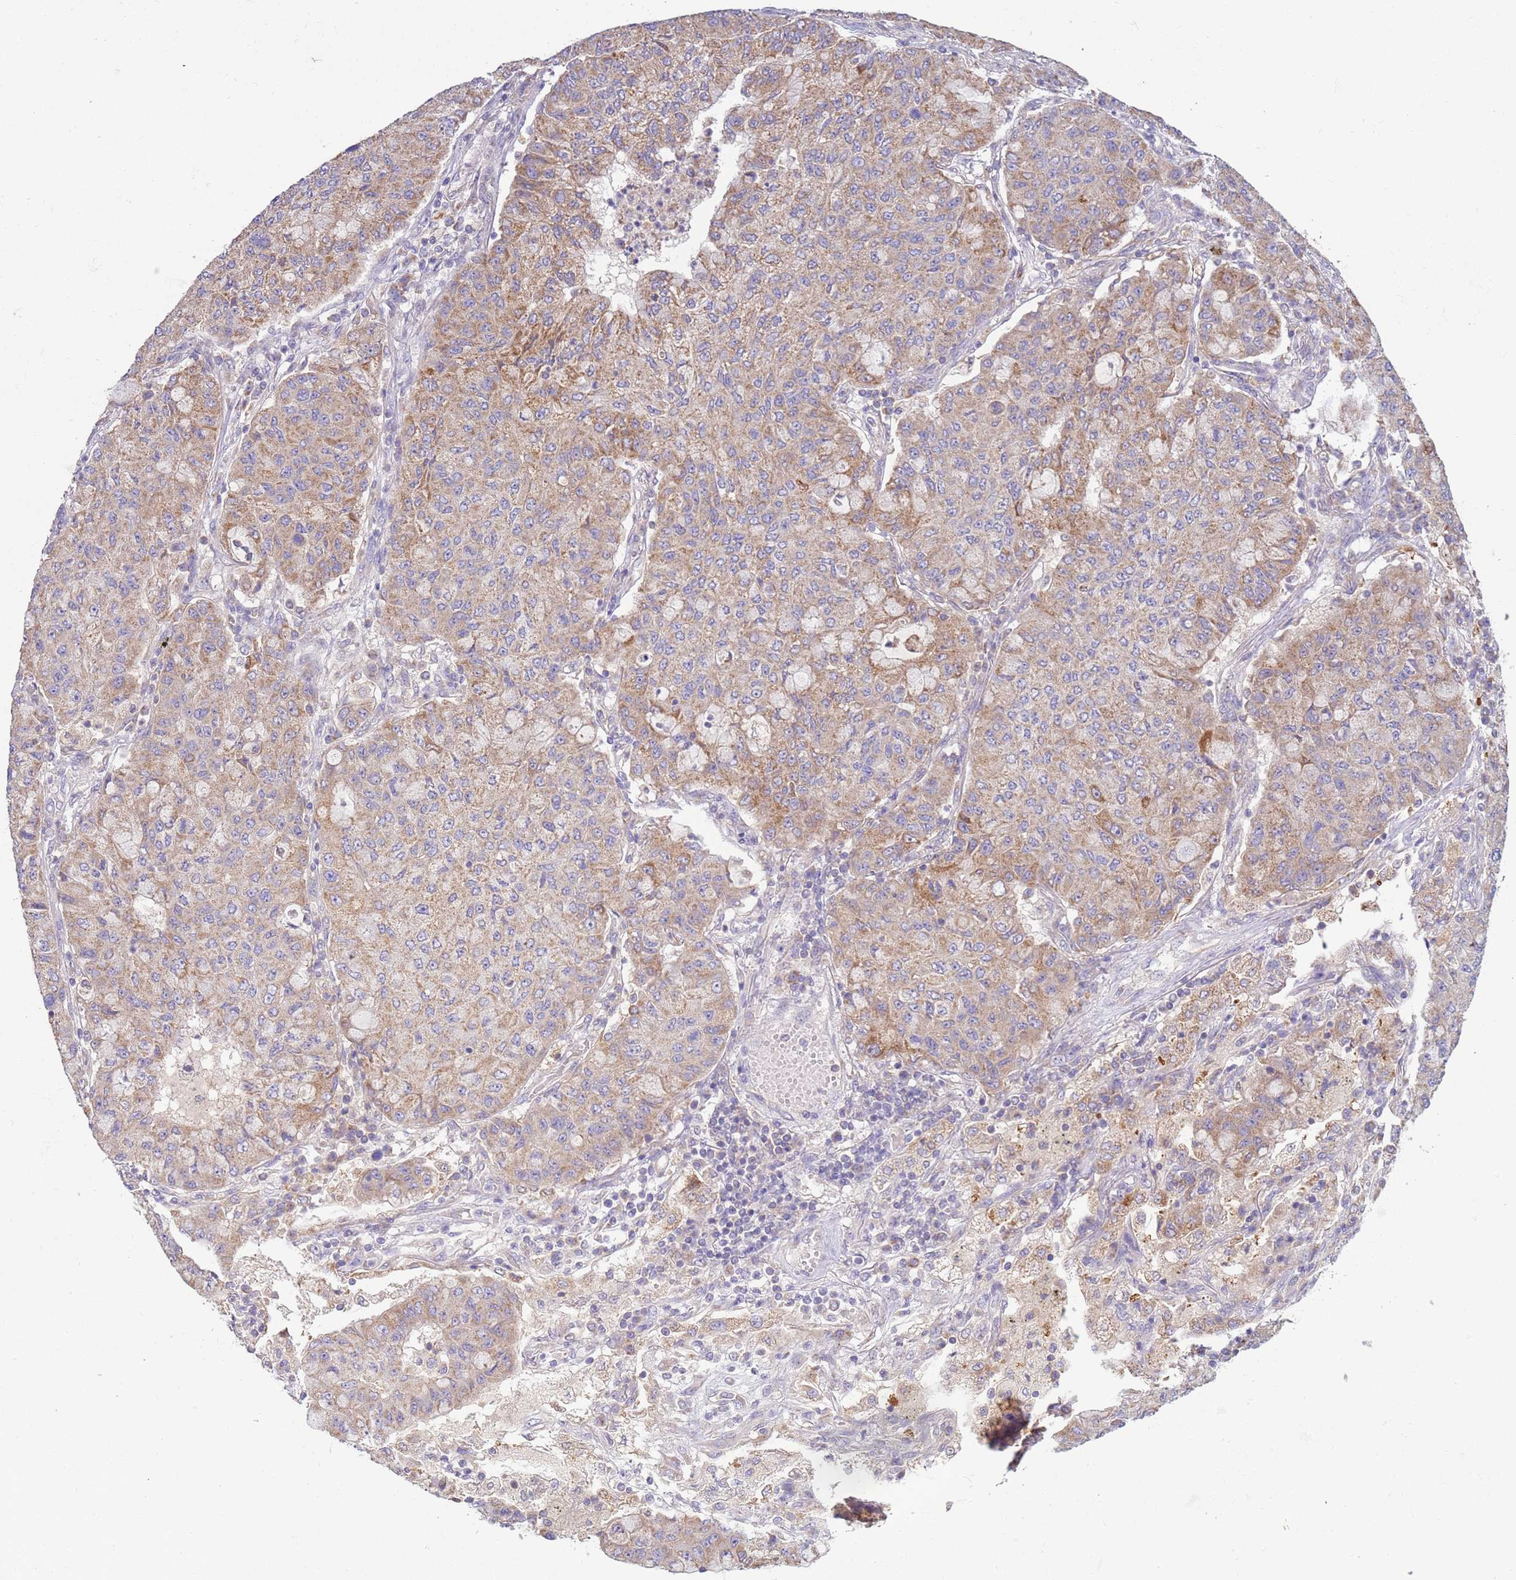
{"staining": {"intensity": "moderate", "quantity": "25%-75%", "location": "cytoplasmic/membranous"}, "tissue": "lung cancer", "cell_type": "Tumor cells", "image_type": "cancer", "snomed": [{"axis": "morphology", "description": "Squamous cell carcinoma, NOS"}, {"axis": "topography", "description": "Lung"}], "caption": "Moderate cytoplasmic/membranous protein staining is appreciated in about 25%-75% of tumor cells in squamous cell carcinoma (lung).", "gene": "UQCRQ", "patient": {"sex": "male", "age": 74}}